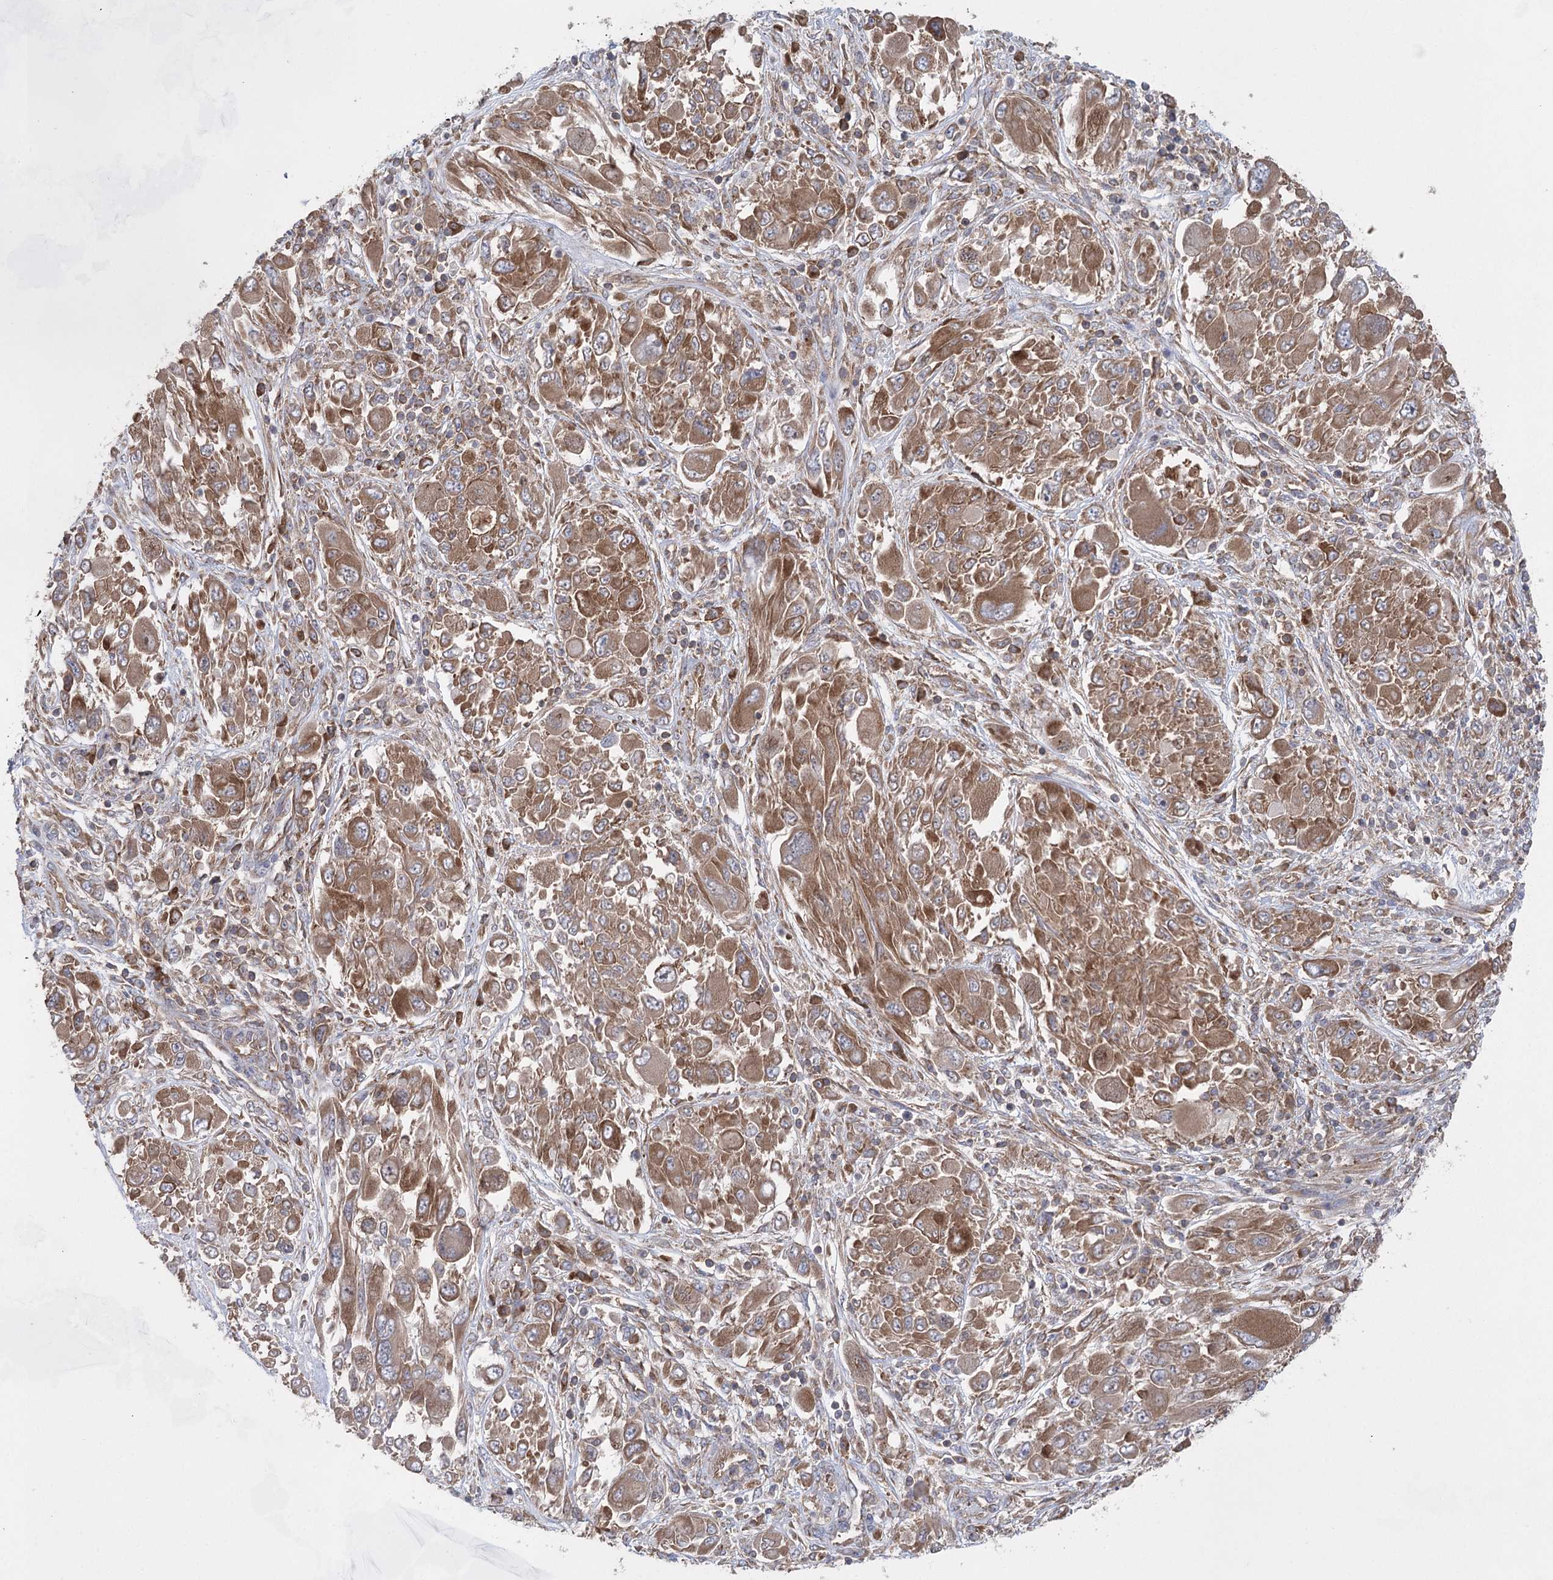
{"staining": {"intensity": "moderate", "quantity": ">75%", "location": "cytoplasmic/membranous"}, "tissue": "melanoma", "cell_type": "Tumor cells", "image_type": "cancer", "snomed": [{"axis": "morphology", "description": "Malignant melanoma, NOS"}, {"axis": "topography", "description": "Skin"}], "caption": "Protein staining shows moderate cytoplasmic/membranous expression in approximately >75% of tumor cells in malignant melanoma. Ihc stains the protein of interest in brown and the nuclei are stained blue.", "gene": "EIF3A", "patient": {"sex": "female", "age": 91}}